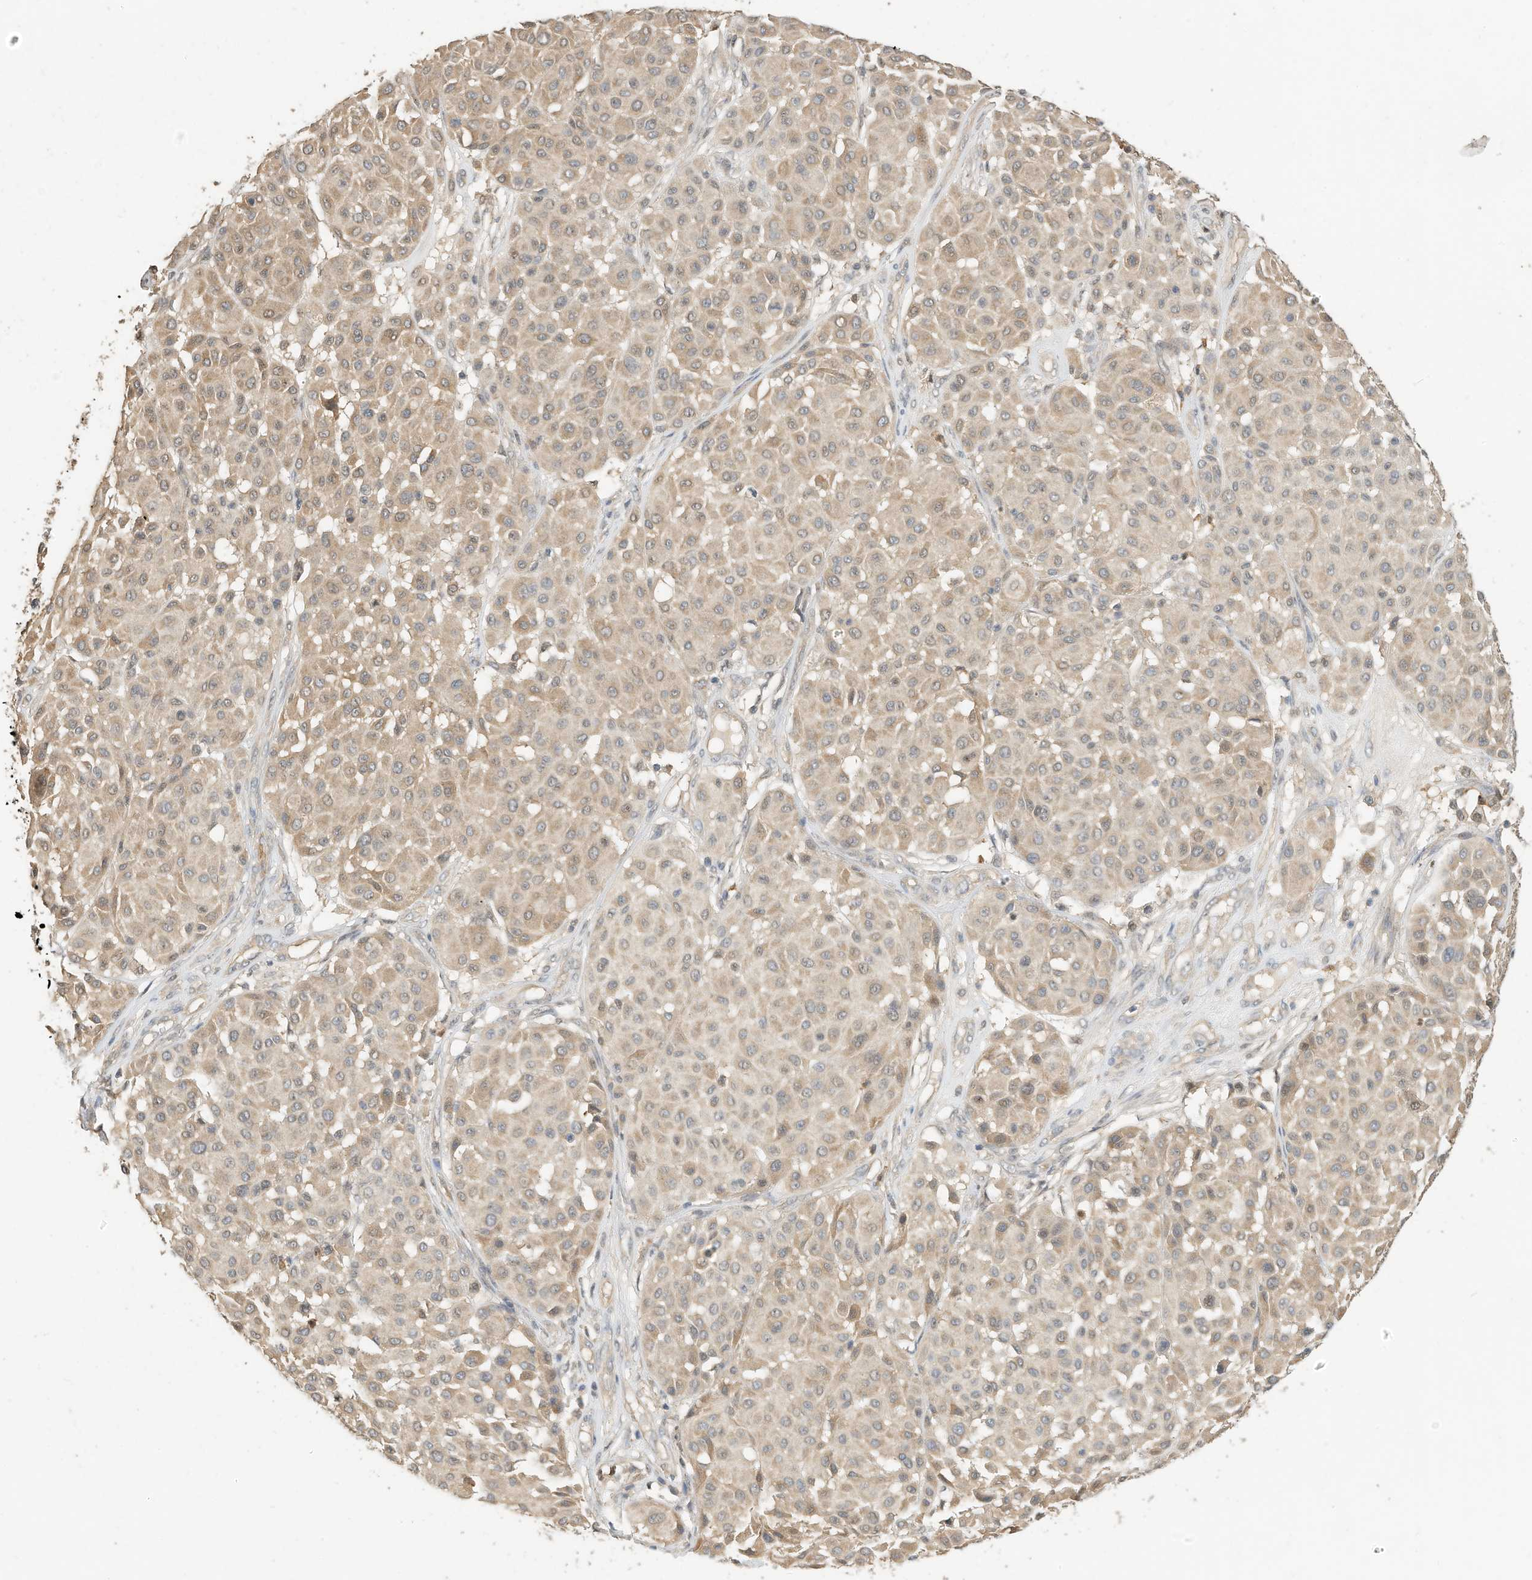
{"staining": {"intensity": "weak", "quantity": "25%-75%", "location": "cytoplasmic/membranous"}, "tissue": "melanoma", "cell_type": "Tumor cells", "image_type": "cancer", "snomed": [{"axis": "morphology", "description": "Malignant melanoma, Metastatic site"}, {"axis": "topography", "description": "Soft tissue"}], "caption": "Immunohistochemistry of melanoma shows low levels of weak cytoplasmic/membranous expression in approximately 25%-75% of tumor cells. (IHC, brightfield microscopy, high magnification).", "gene": "OFD1", "patient": {"sex": "male", "age": 41}}